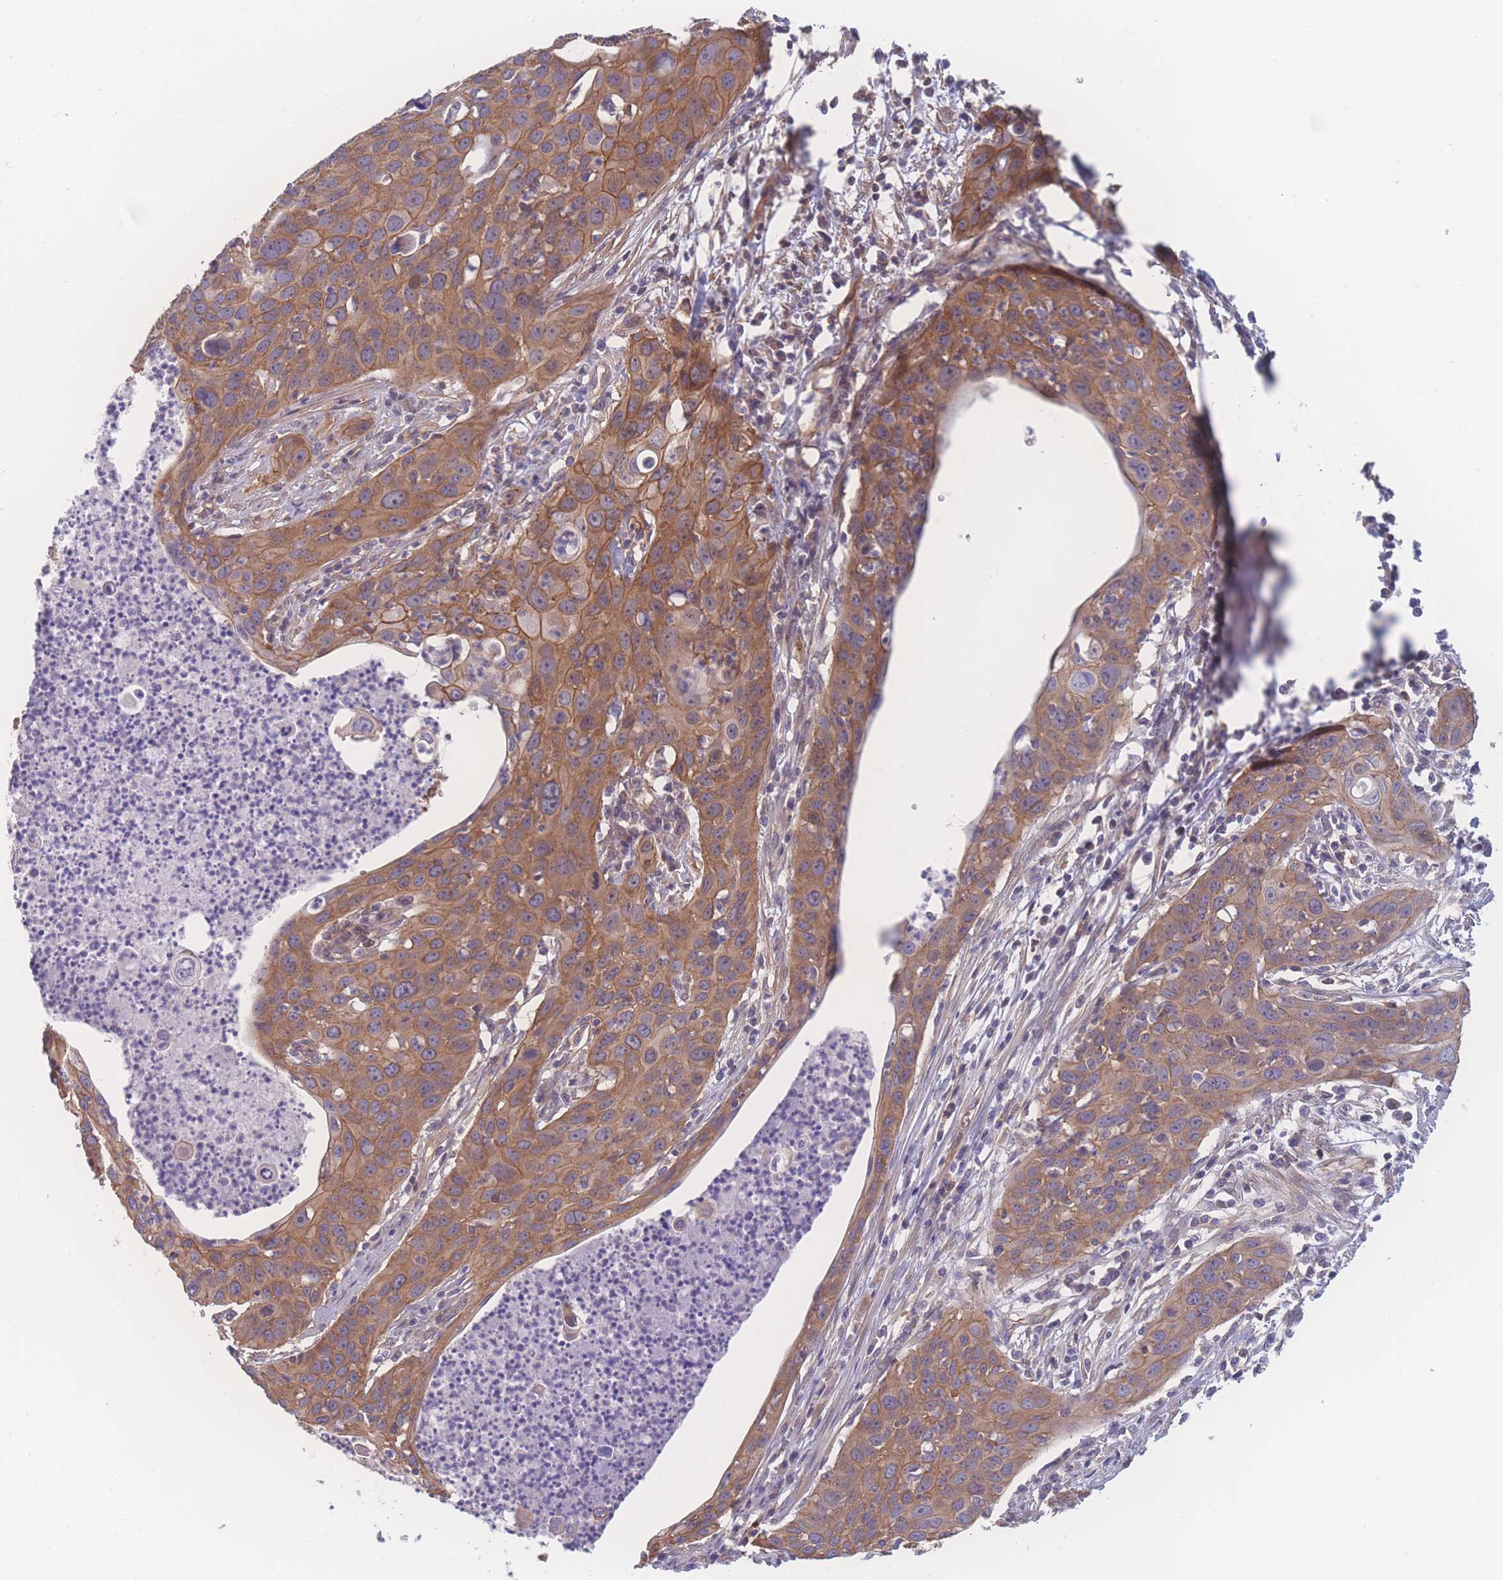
{"staining": {"intensity": "moderate", "quantity": ">75%", "location": "cytoplasmic/membranous"}, "tissue": "cervical cancer", "cell_type": "Tumor cells", "image_type": "cancer", "snomed": [{"axis": "morphology", "description": "Squamous cell carcinoma, NOS"}, {"axis": "topography", "description": "Cervix"}], "caption": "Brown immunohistochemical staining in cervical cancer (squamous cell carcinoma) demonstrates moderate cytoplasmic/membranous staining in about >75% of tumor cells. The protein is shown in brown color, while the nuclei are stained blue.", "gene": "CFAP97", "patient": {"sex": "female", "age": 36}}